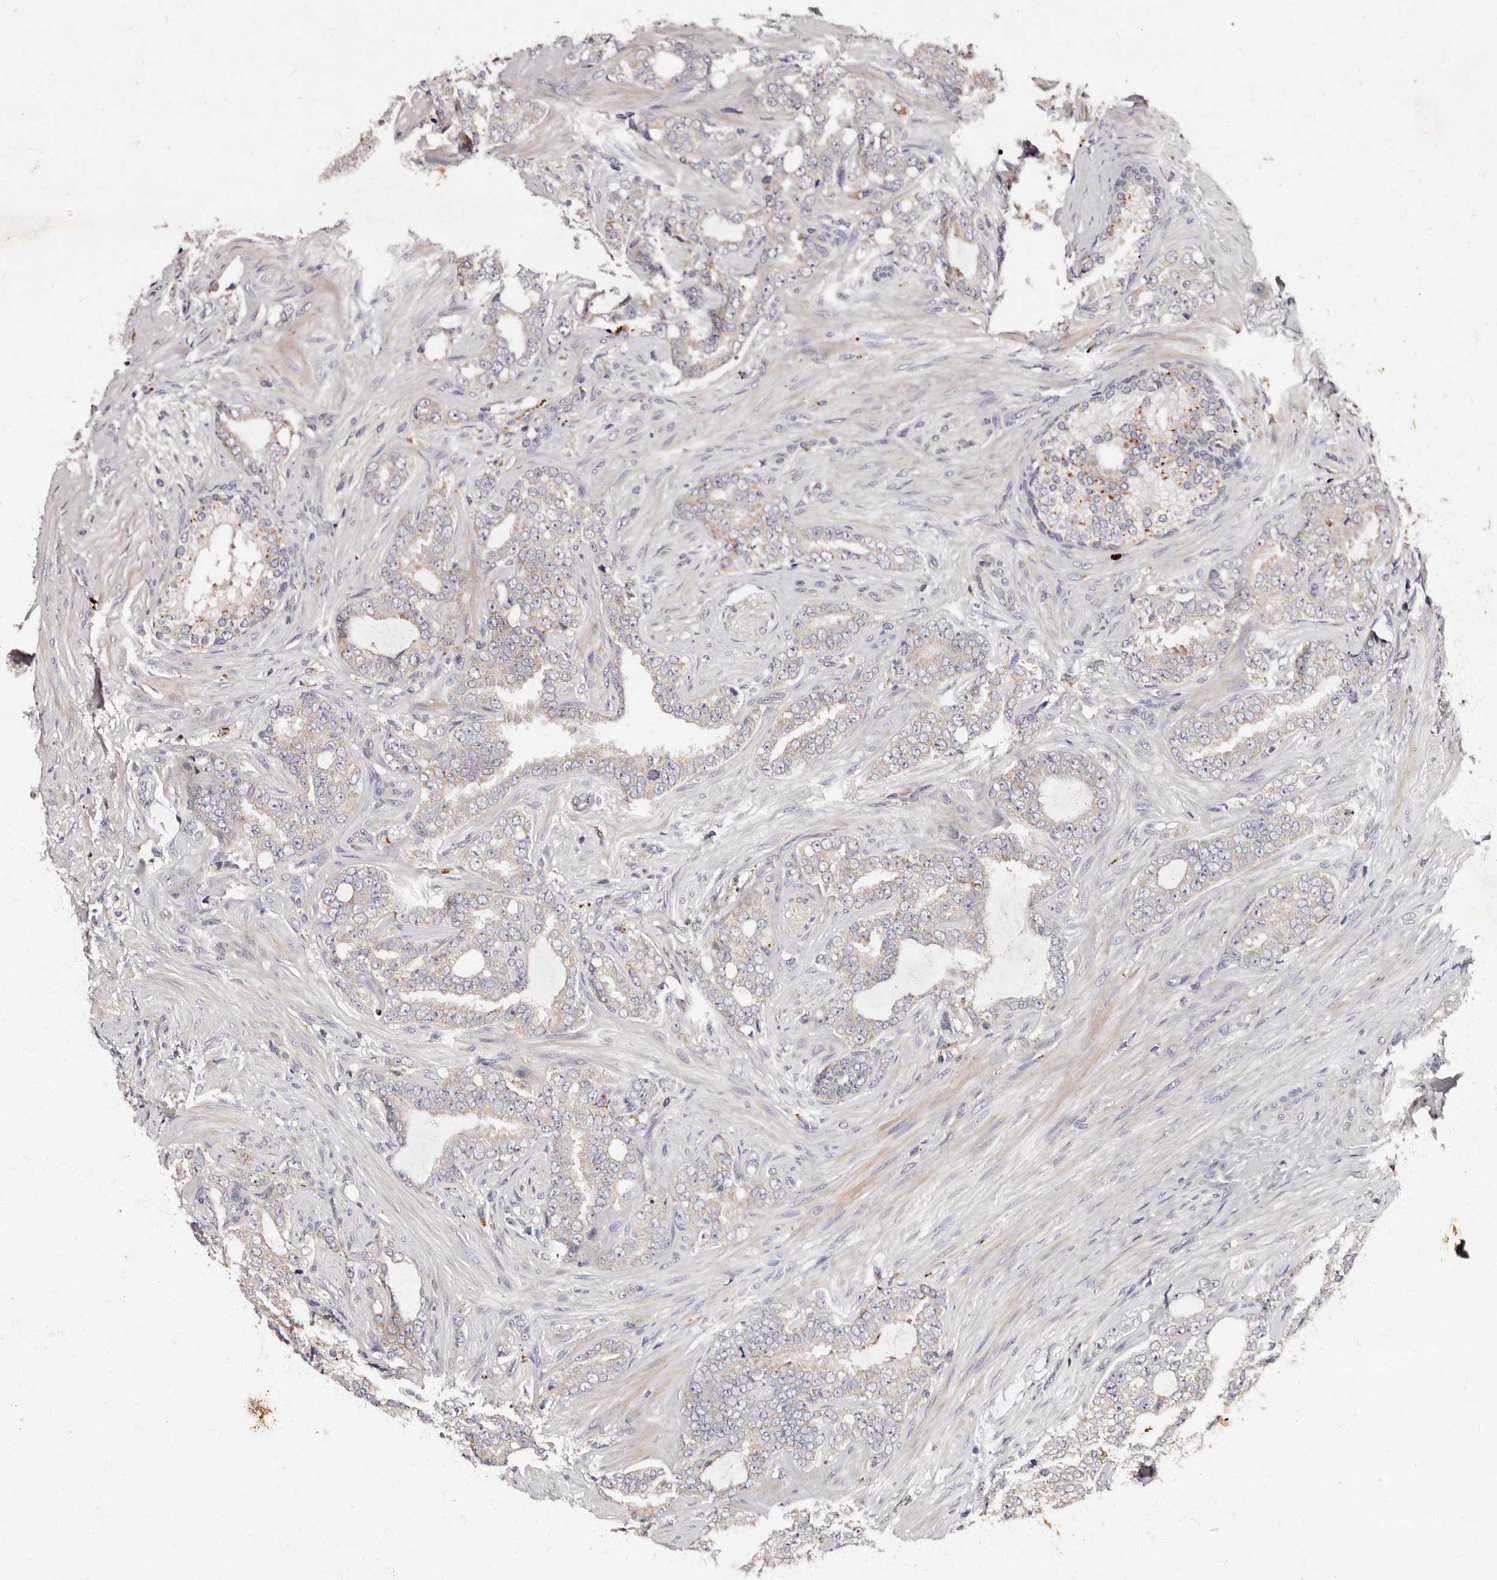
{"staining": {"intensity": "negative", "quantity": "none", "location": "none"}, "tissue": "prostate cancer", "cell_type": "Tumor cells", "image_type": "cancer", "snomed": [{"axis": "morphology", "description": "Adenocarcinoma, High grade"}, {"axis": "topography", "description": "Prostate"}], "caption": "This is a image of IHC staining of adenocarcinoma (high-grade) (prostate), which shows no staining in tumor cells.", "gene": "ADCK5", "patient": {"sex": "male", "age": 64}}